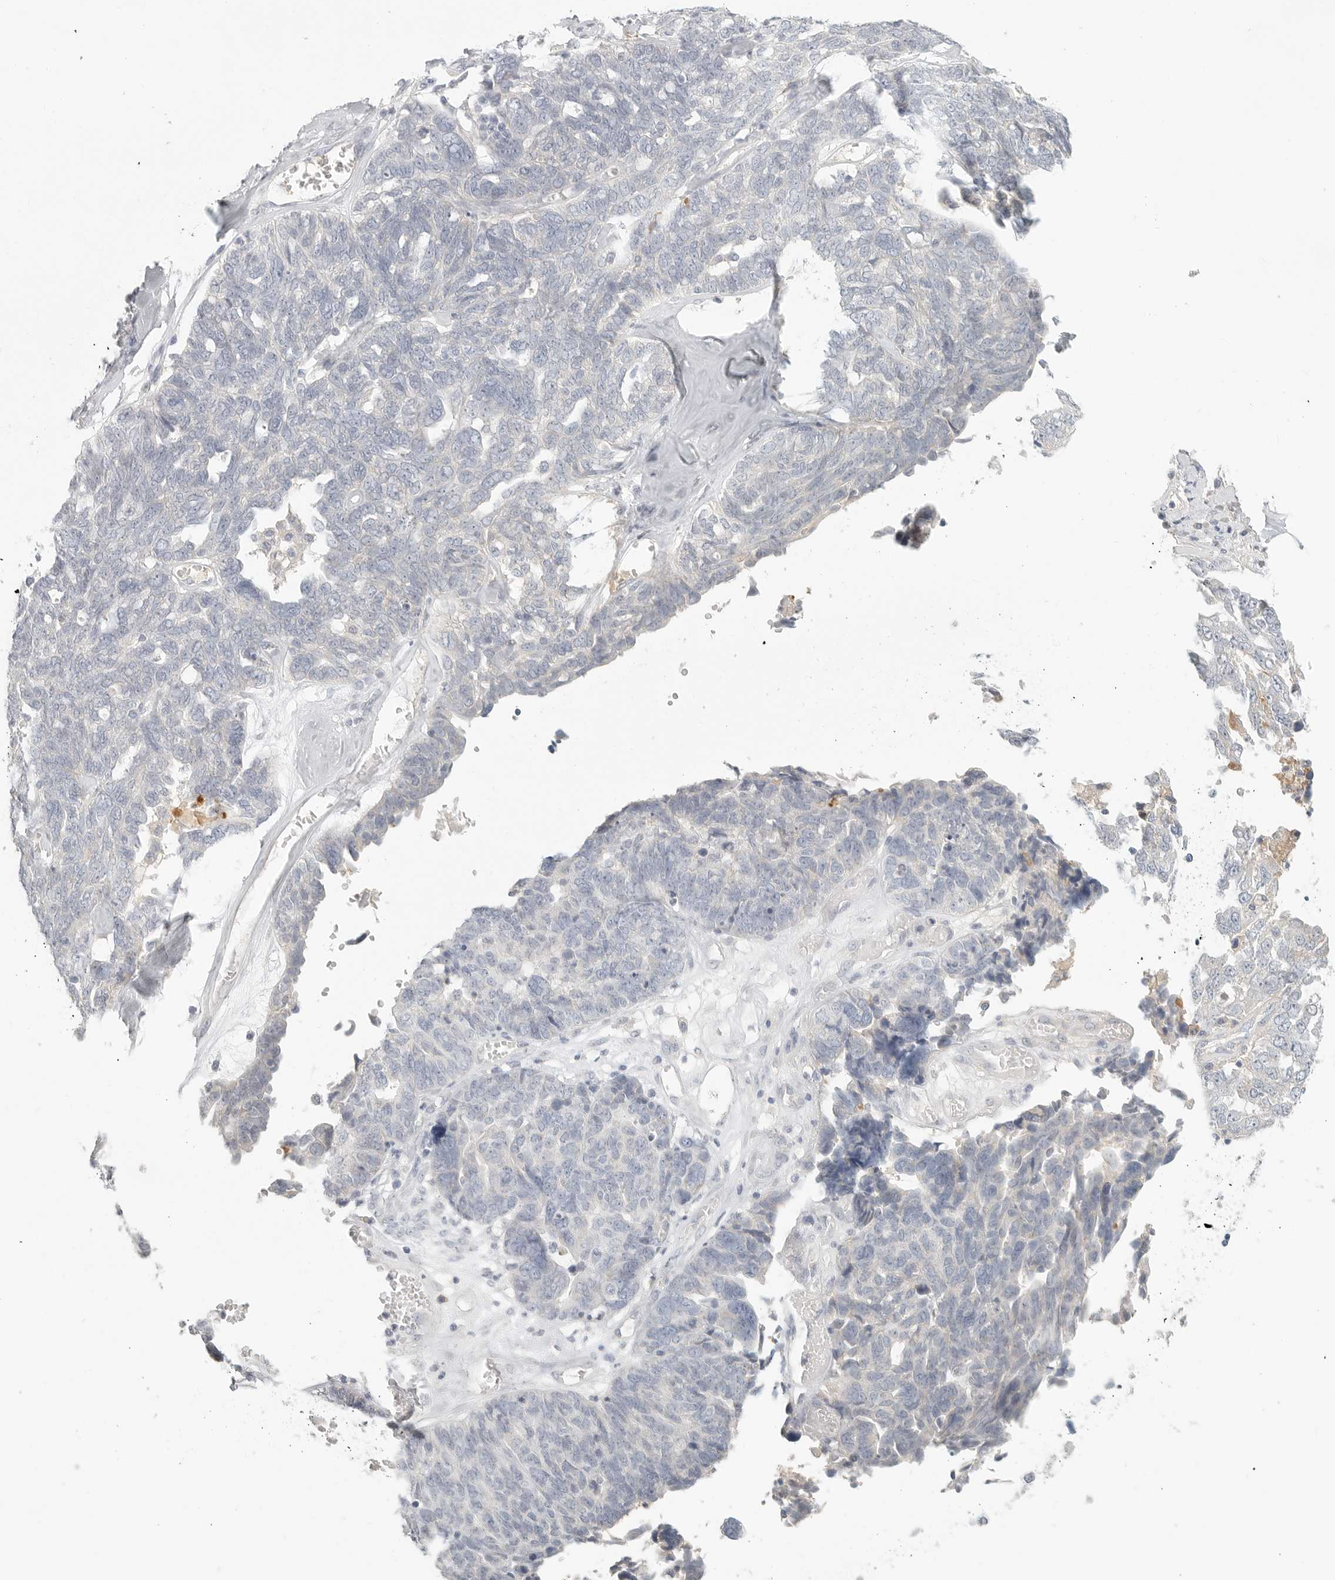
{"staining": {"intensity": "negative", "quantity": "none", "location": "none"}, "tissue": "ovarian cancer", "cell_type": "Tumor cells", "image_type": "cancer", "snomed": [{"axis": "morphology", "description": "Cystadenocarcinoma, serous, NOS"}, {"axis": "topography", "description": "Ovary"}], "caption": "Tumor cells are negative for protein expression in human ovarian serous cystadenocarcinoma.", "gene": "SLC25A36", "patient": {"sex": "female", "age": 79}}